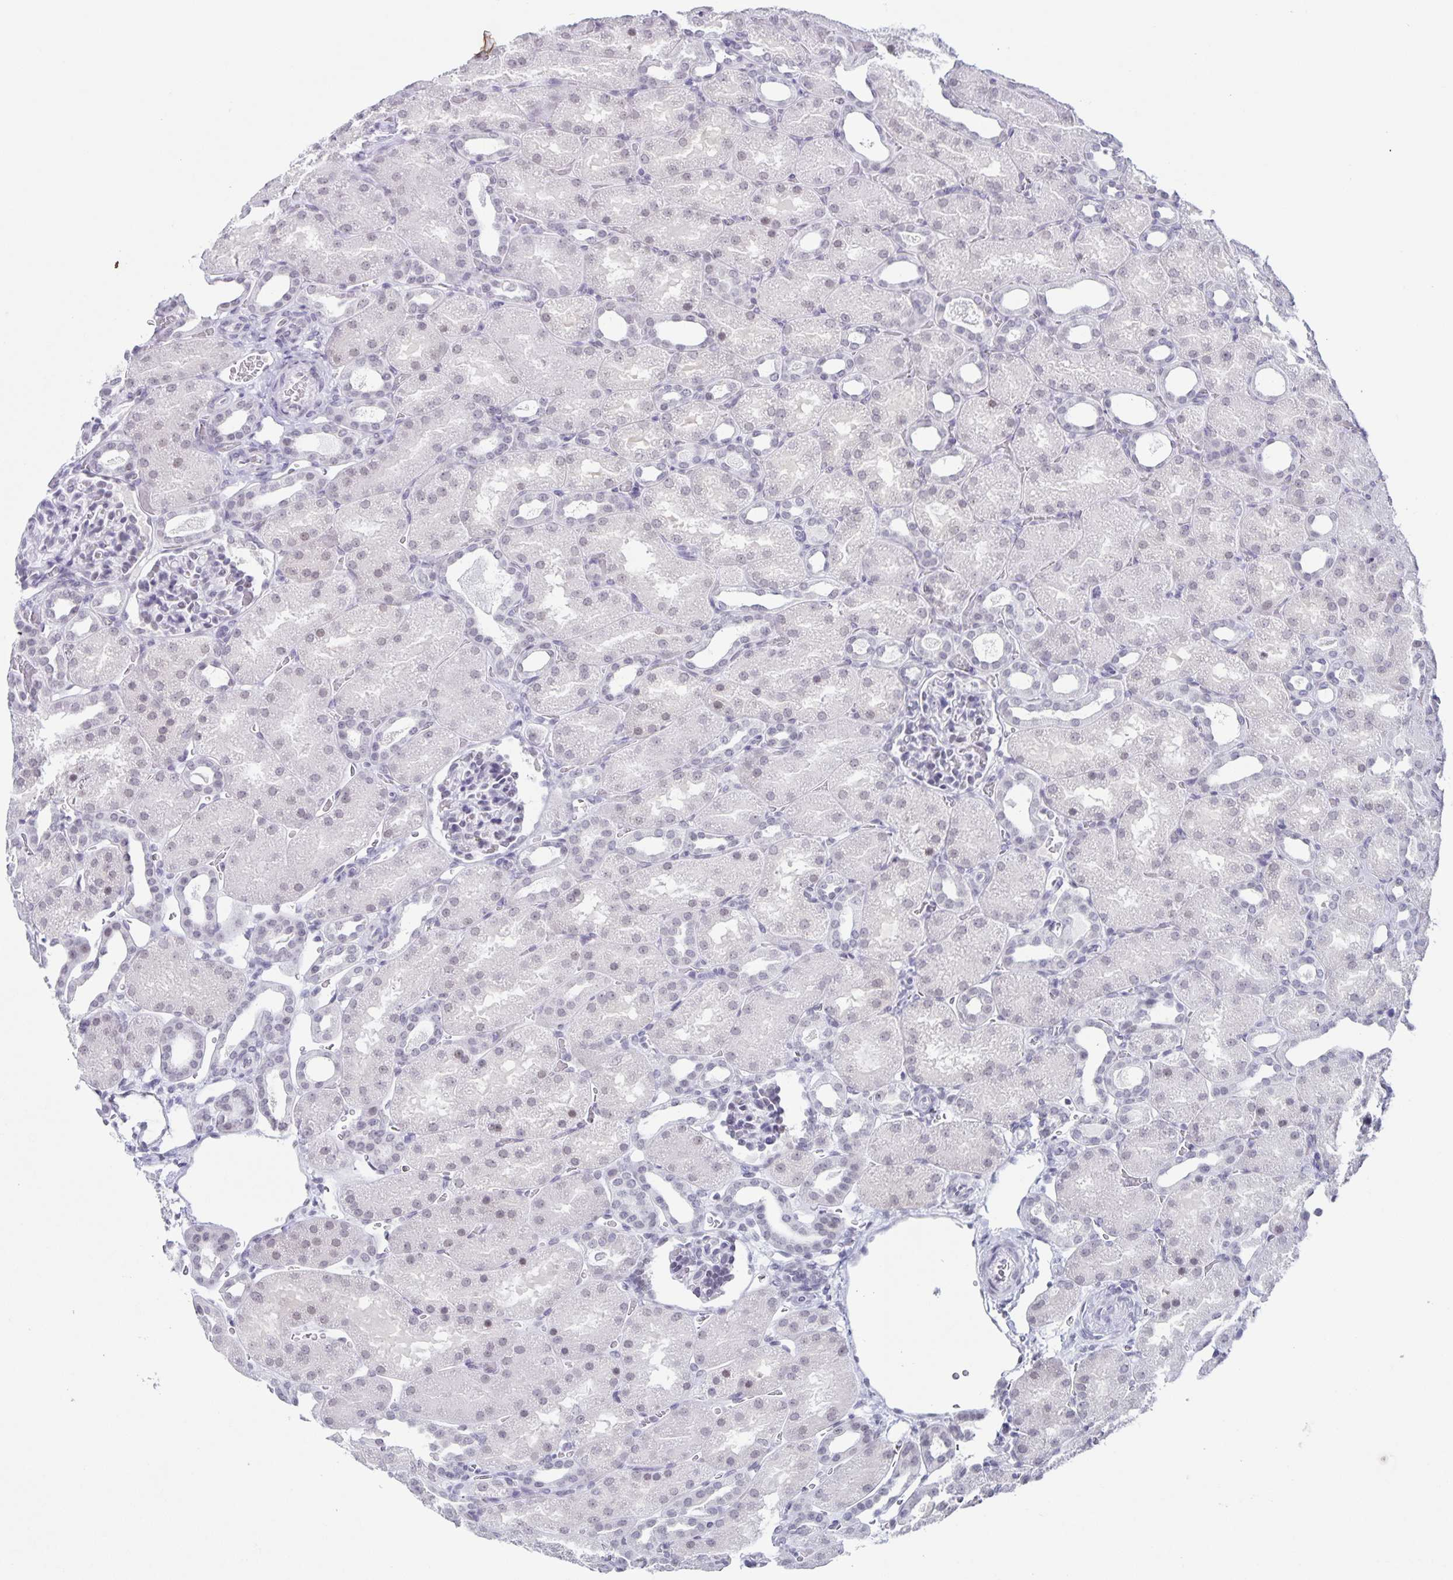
{"staining": {"intensity": "negative", "quantity": "none", "location": "none"}, "tissue": "kidney", "cell_type": "Cells in glomeruli", "image_type": "normal", "snomed": [{"axis": "morphology", "description": "Normal tissue, NOS"}, {"axis": "topography", "description": "Kidney"}], "caption": "The histopathology image demonstrates no significant staining in cells in glomeruli of kidney. (DAB (3,3'-diaminobenzidine) immunohistochemistry (IHC) visualized using brightfield microscopy, high magnification).", "gene": "LCE6A", "patient": {"sex": "male", "age": 2}}